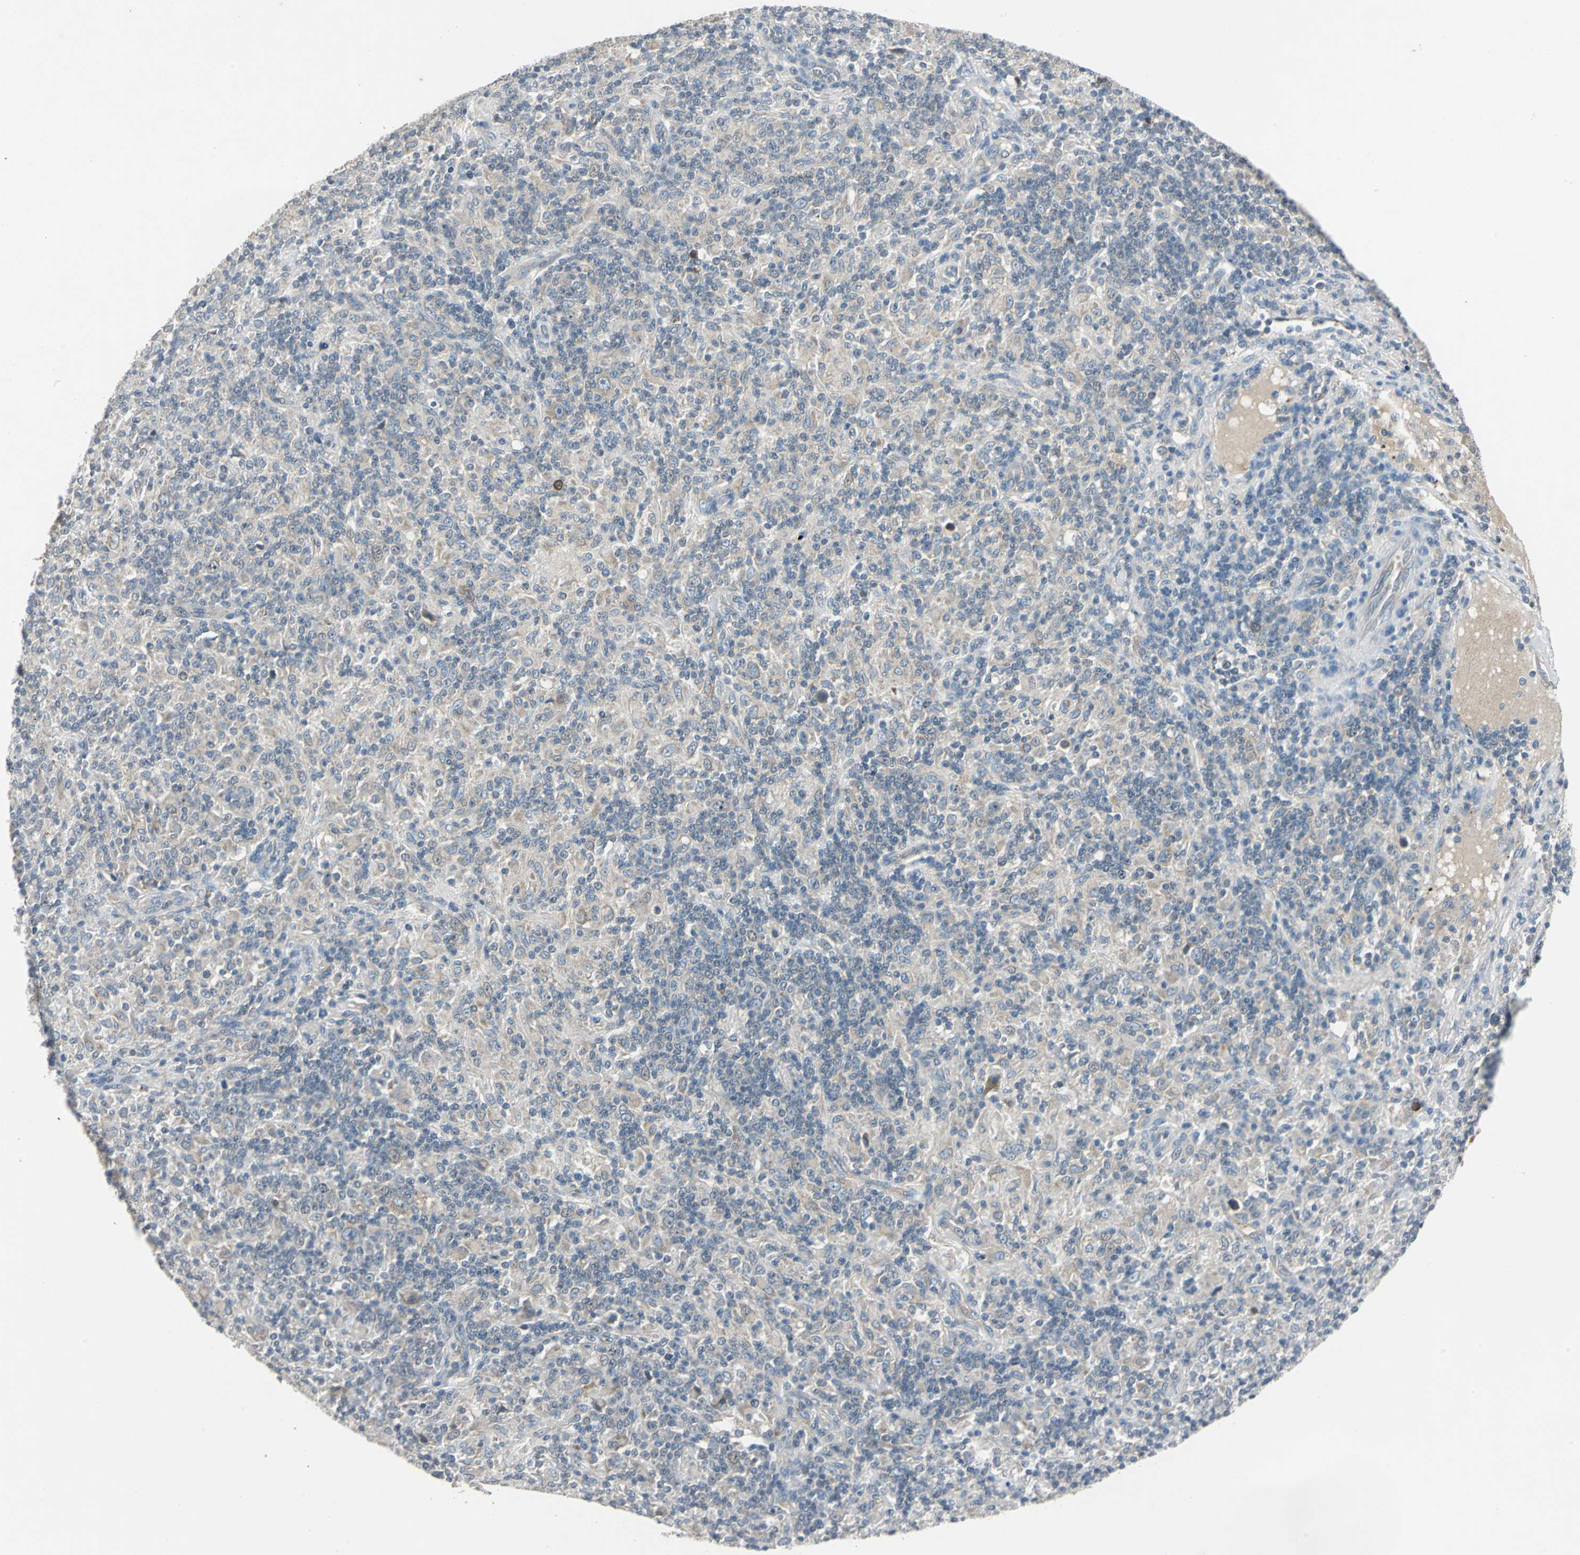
{"staining": {"intensity": "negative", "quantity": "none", "location": "none"}, "tissue": "lymphoma", "cell_type": "Tumor cells", "image_type": "cancer", "snomed": [{"axis": "morphology", "description": "Hodgkin's disease, NOS"}, {"axis": "topography", "description": "Lymph node"}], "caption": "Human Hodgkin's disease stained for a protein using IHC reveals no staining in tumor cells.", "gene": "SLC2A13", "patient": {"sex": "male", "age": 70}}